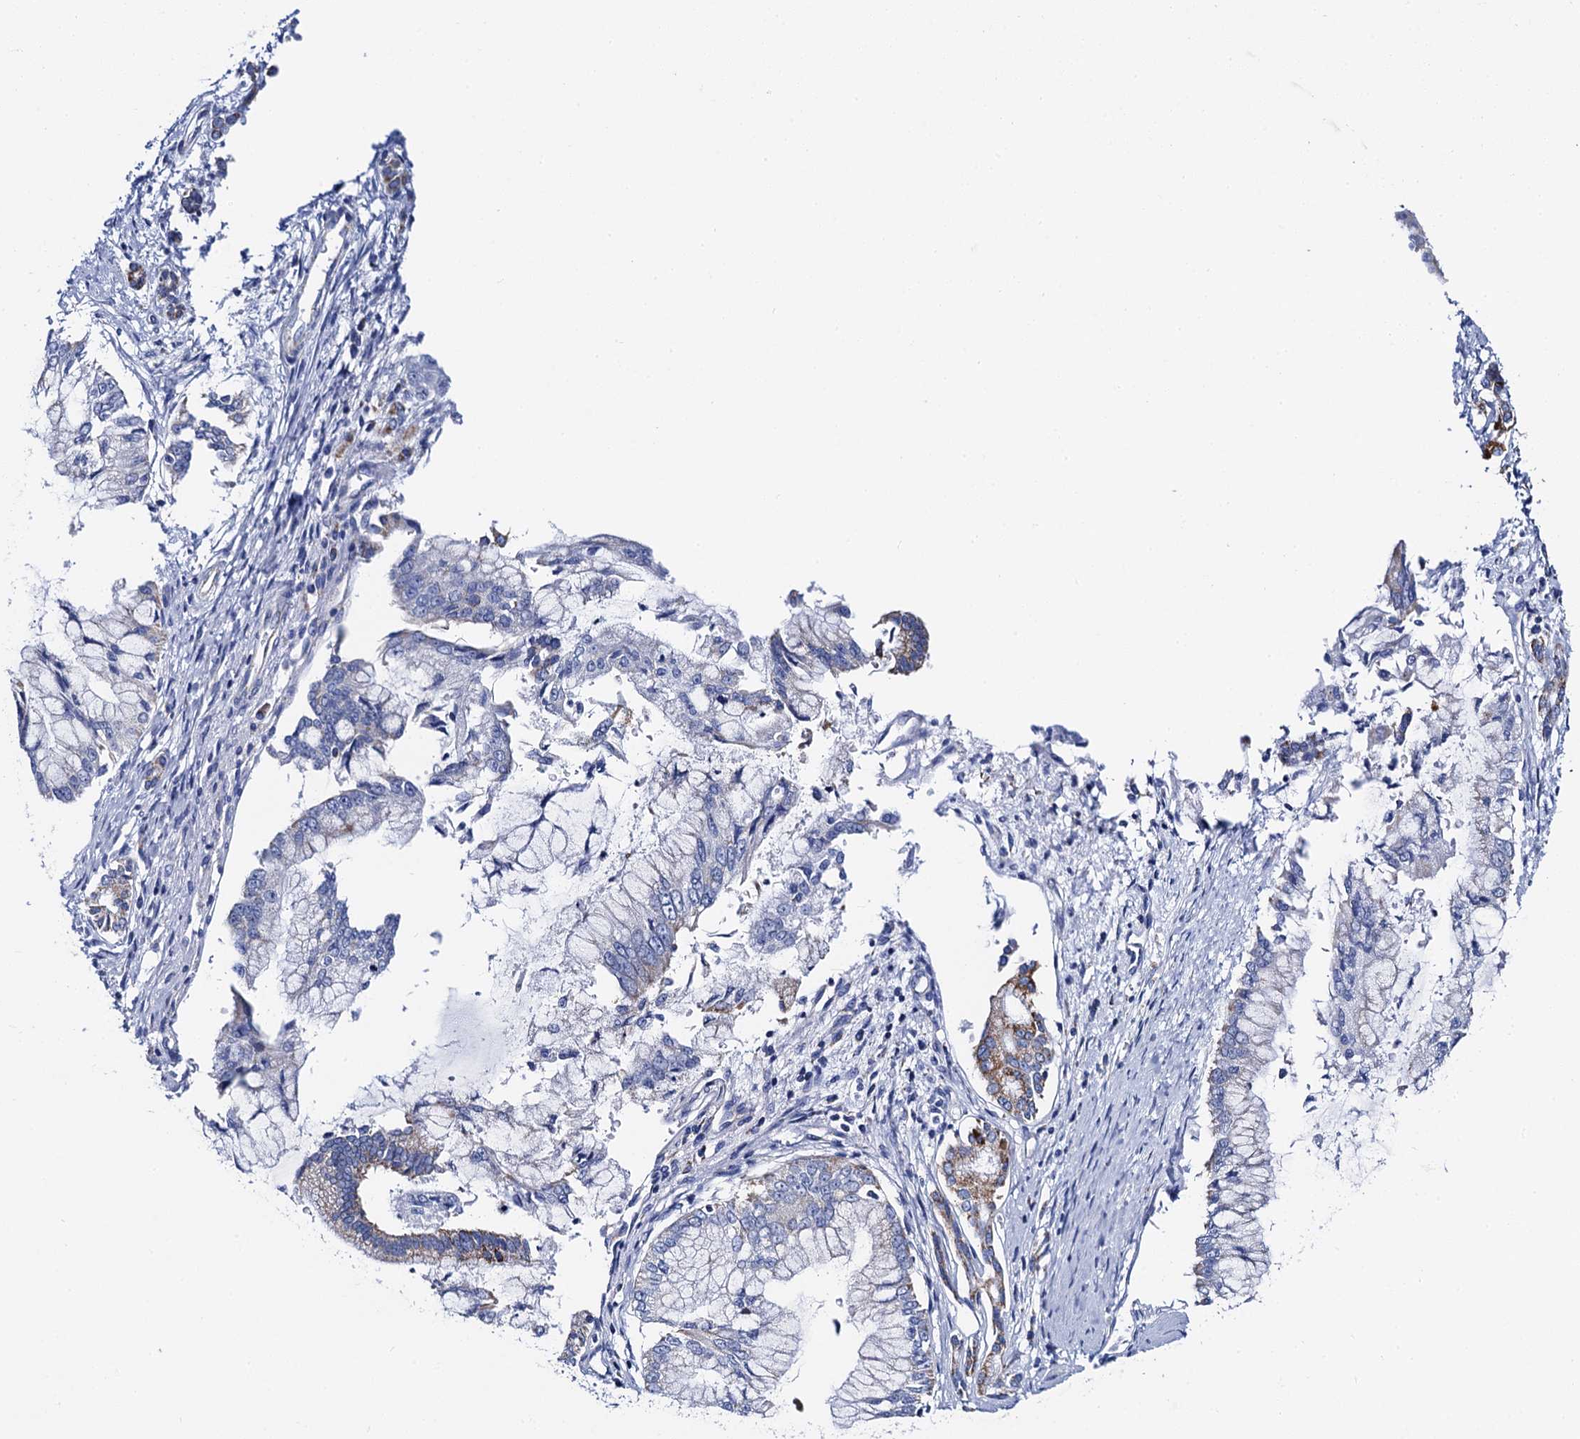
{"staining": {"intensity": "moderate", "quantity": "<25%", "location": "cytoplasmic/membranous"}, "tissue": "pancreatic cancer", "cell_type": "Tumor cells", "image_type": "cancer", "snomed": [{"axis": "morphology", "description": "Adenocarcinoma, NOS"}, {"axis": "topography", "description": "Pancreas"}], "caption": "DAB immunohistochemical staining of pancreatic cancer (adenocarcinoma) exhibits moderate cytoplasmic/membranous protein staining in about <25% of tumor cells.", "gene": "ACADSB", "patient": {"sex": "male", "age": 46}}